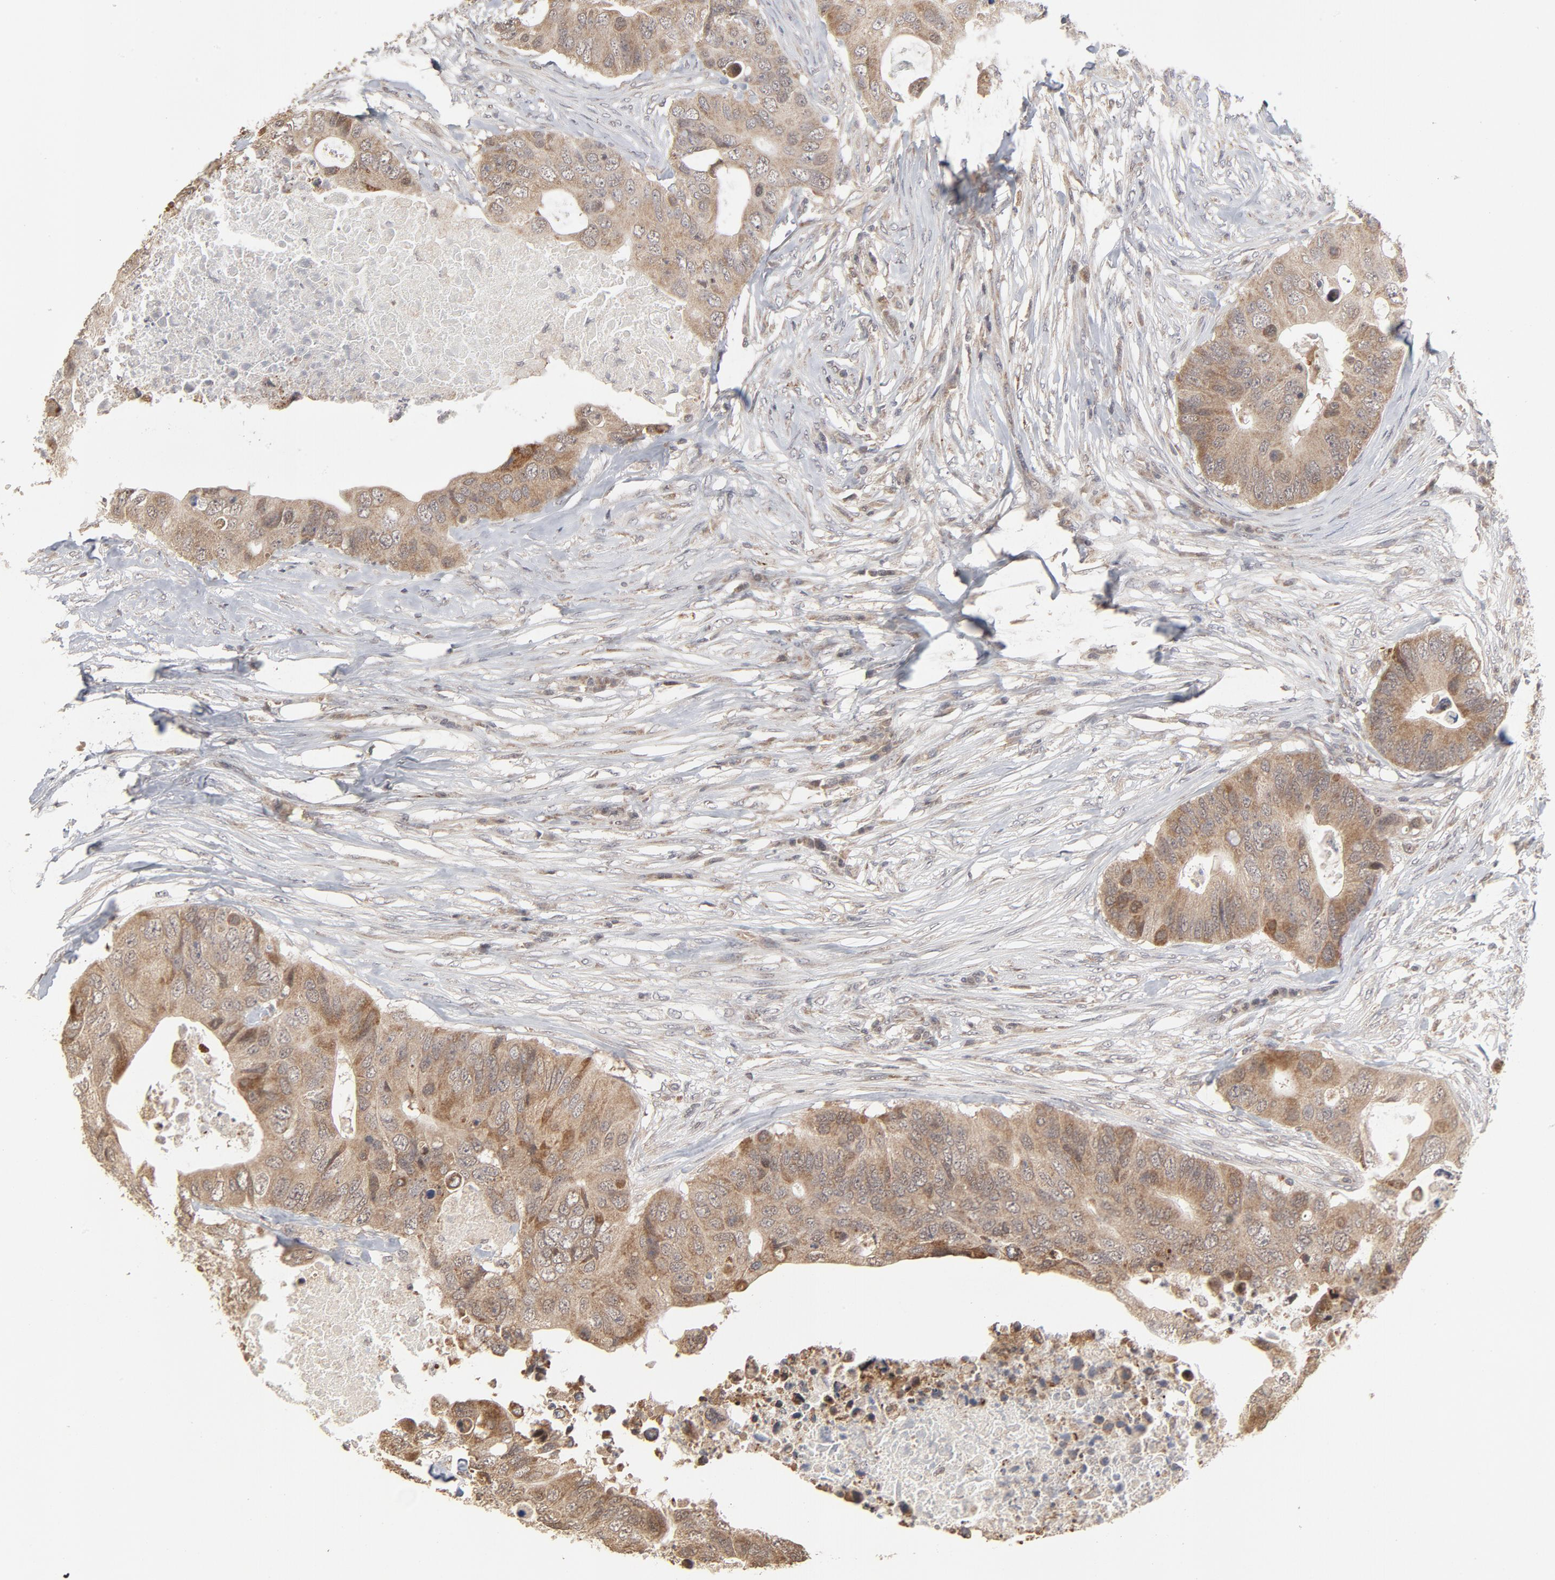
{"staining": {"intensity": "moderate", "quantity": ">75%", "location": "cytoplasmic/membranous"}, "tissue": "colorectal cancer", "cell_type": "Tumor cells", "image_type": "cancer", "snomed": [{"axis": "morphology", "description": "Adenocarcinoma, NOS"}, {"axis": "topography", "description": "Colon"}], "caption": "A medium amount of moderate cytoplasmic/membranous expression is appreciated in approximately >75% of tumor cells in adenocarcinoma (colorectal) tissue.", "gene": "ARIH1", "patient": {"sex": "male", "age": 71}}